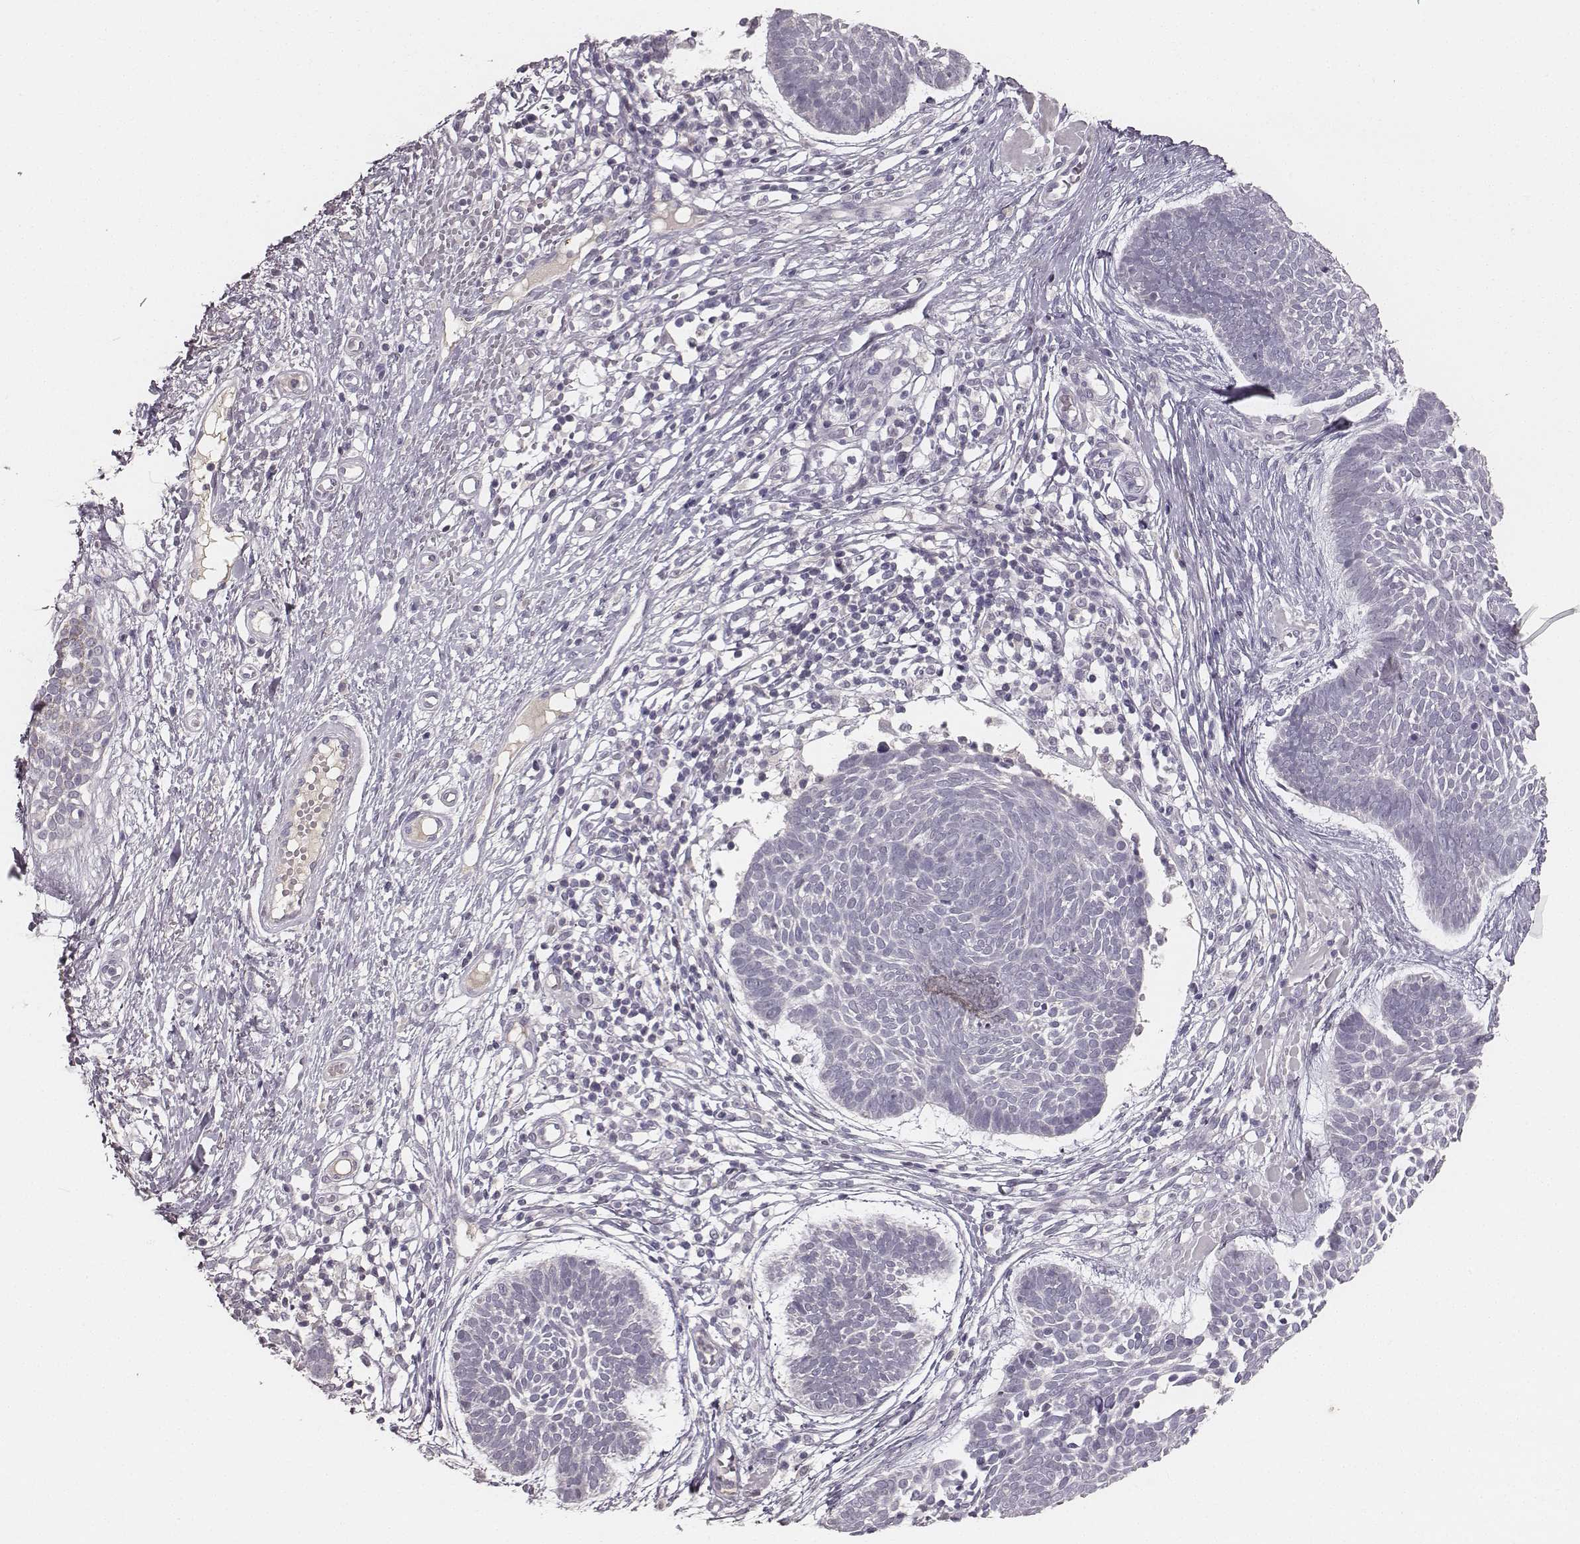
{"staining": {"intensity": "negative", "quantity": "none", "location": "none"}, "tissue": "skin cancer", "cell_type": "Tumor cells", "image_type": "cancer", "snomed": [{"axis": "morphology", "description": "Basal cell carcinoma"}, {"axis": "topography", "description": "Skin"}], "caption": "Tumor cells show no significant protein expression in basal cell carcinoma (skin). Brightfield microscopy of immunohistochemistry (IHC) stained with DAB (3,3'-diaminobenzidine) (brown) and hematoxylin (blue), captured at high magnification.", "gene": "LY6K", "patient": {"sex": "male", "age": 85}}